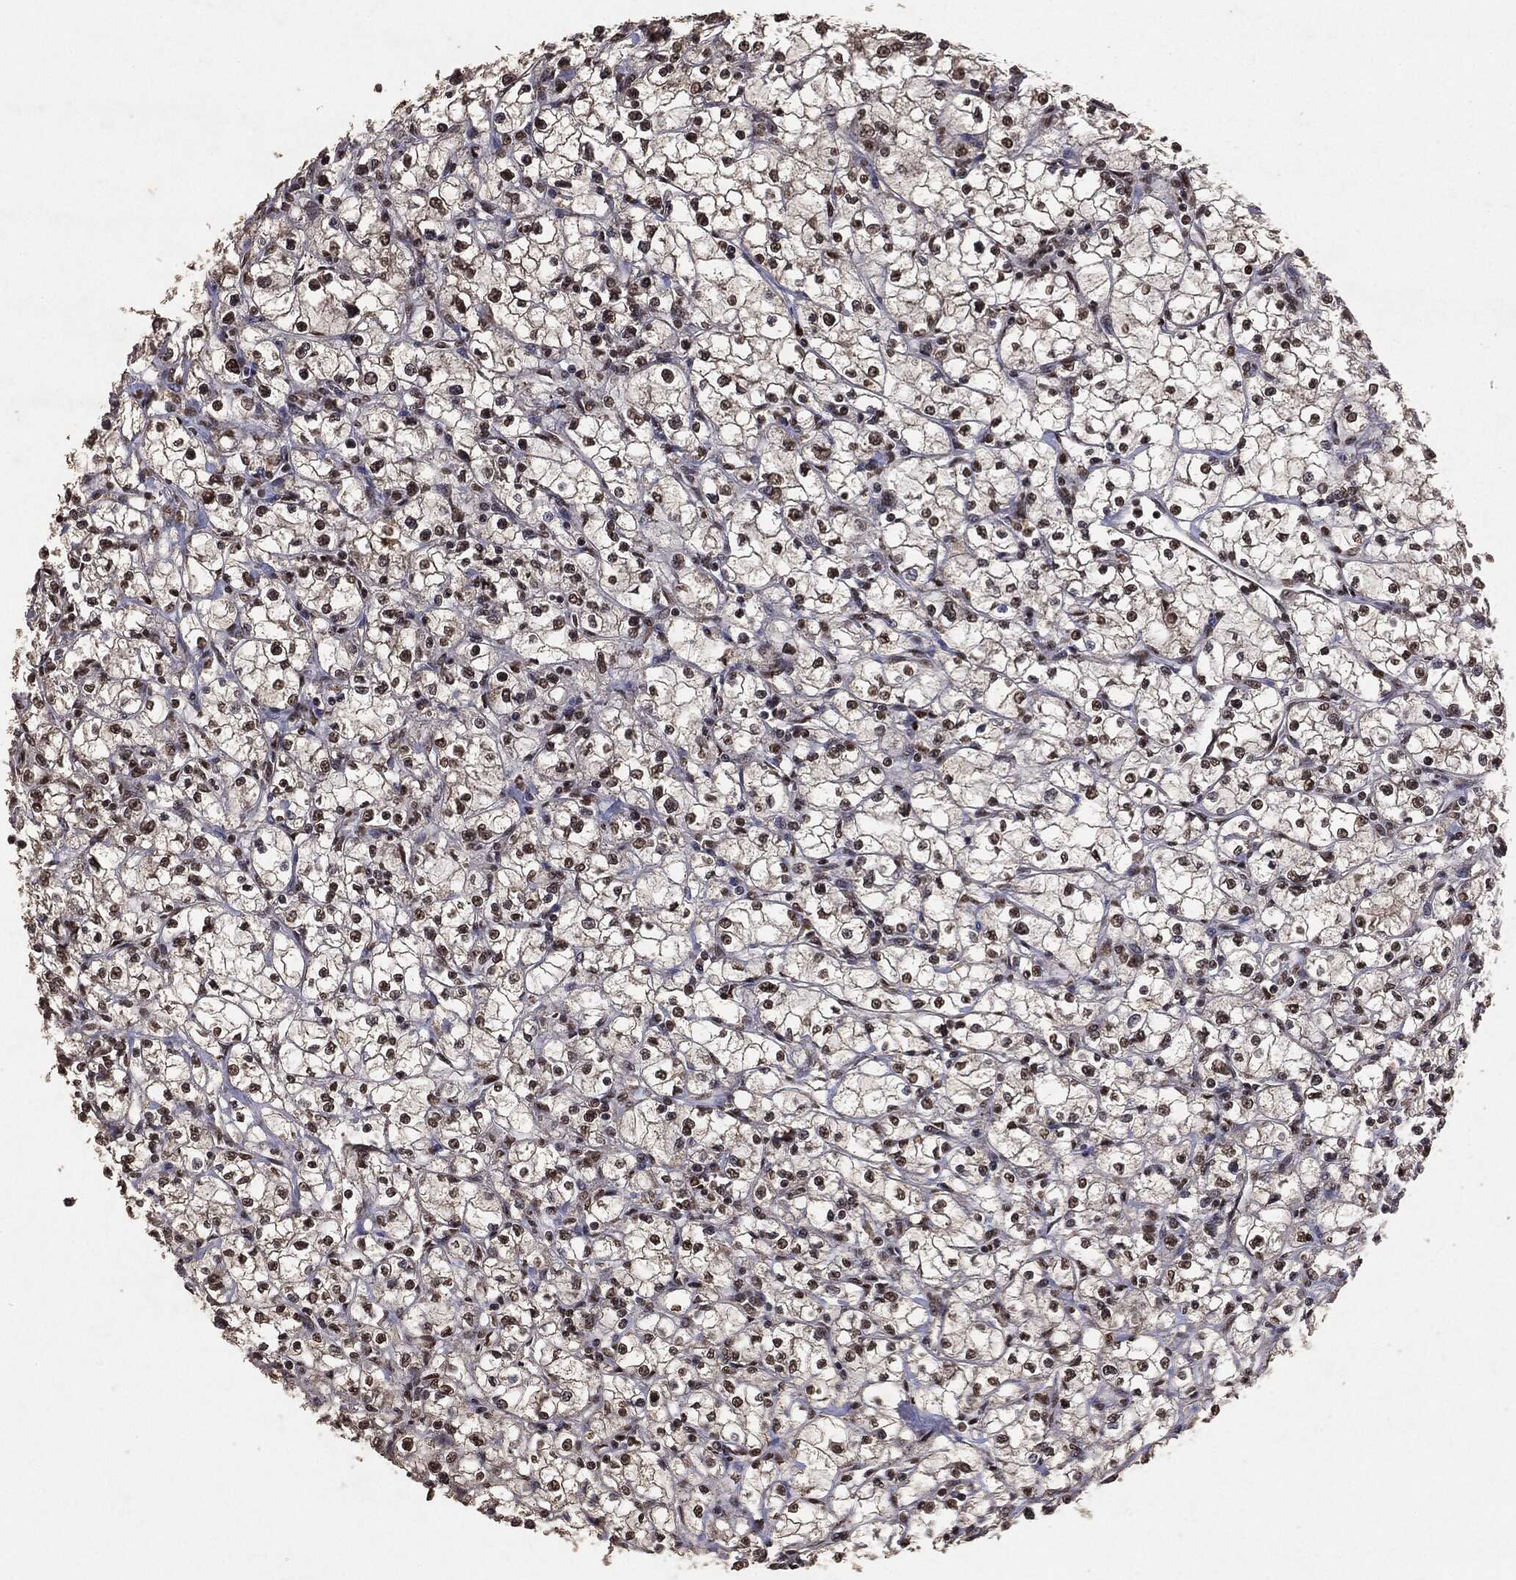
{"staining": {"intensity": "weak", "quantity": "25%-75%", "location": "nuclear"}, "tissue": "renal cancer", "cell_type": "Tumor cells", "image_type": "cancer", "snomed": [{"axis": "morphology", "description": "Adenocarcinoma, NOS"}, {"axis": "topography", "description": "Kidney"}], "caption": "A micrograph of human adenocarcinoma (renal) stained for a protein shows weak nuclear brown staining in tumor cells.", "gene": "RAD18", "patient": {"sex": "male", "age": 67}}